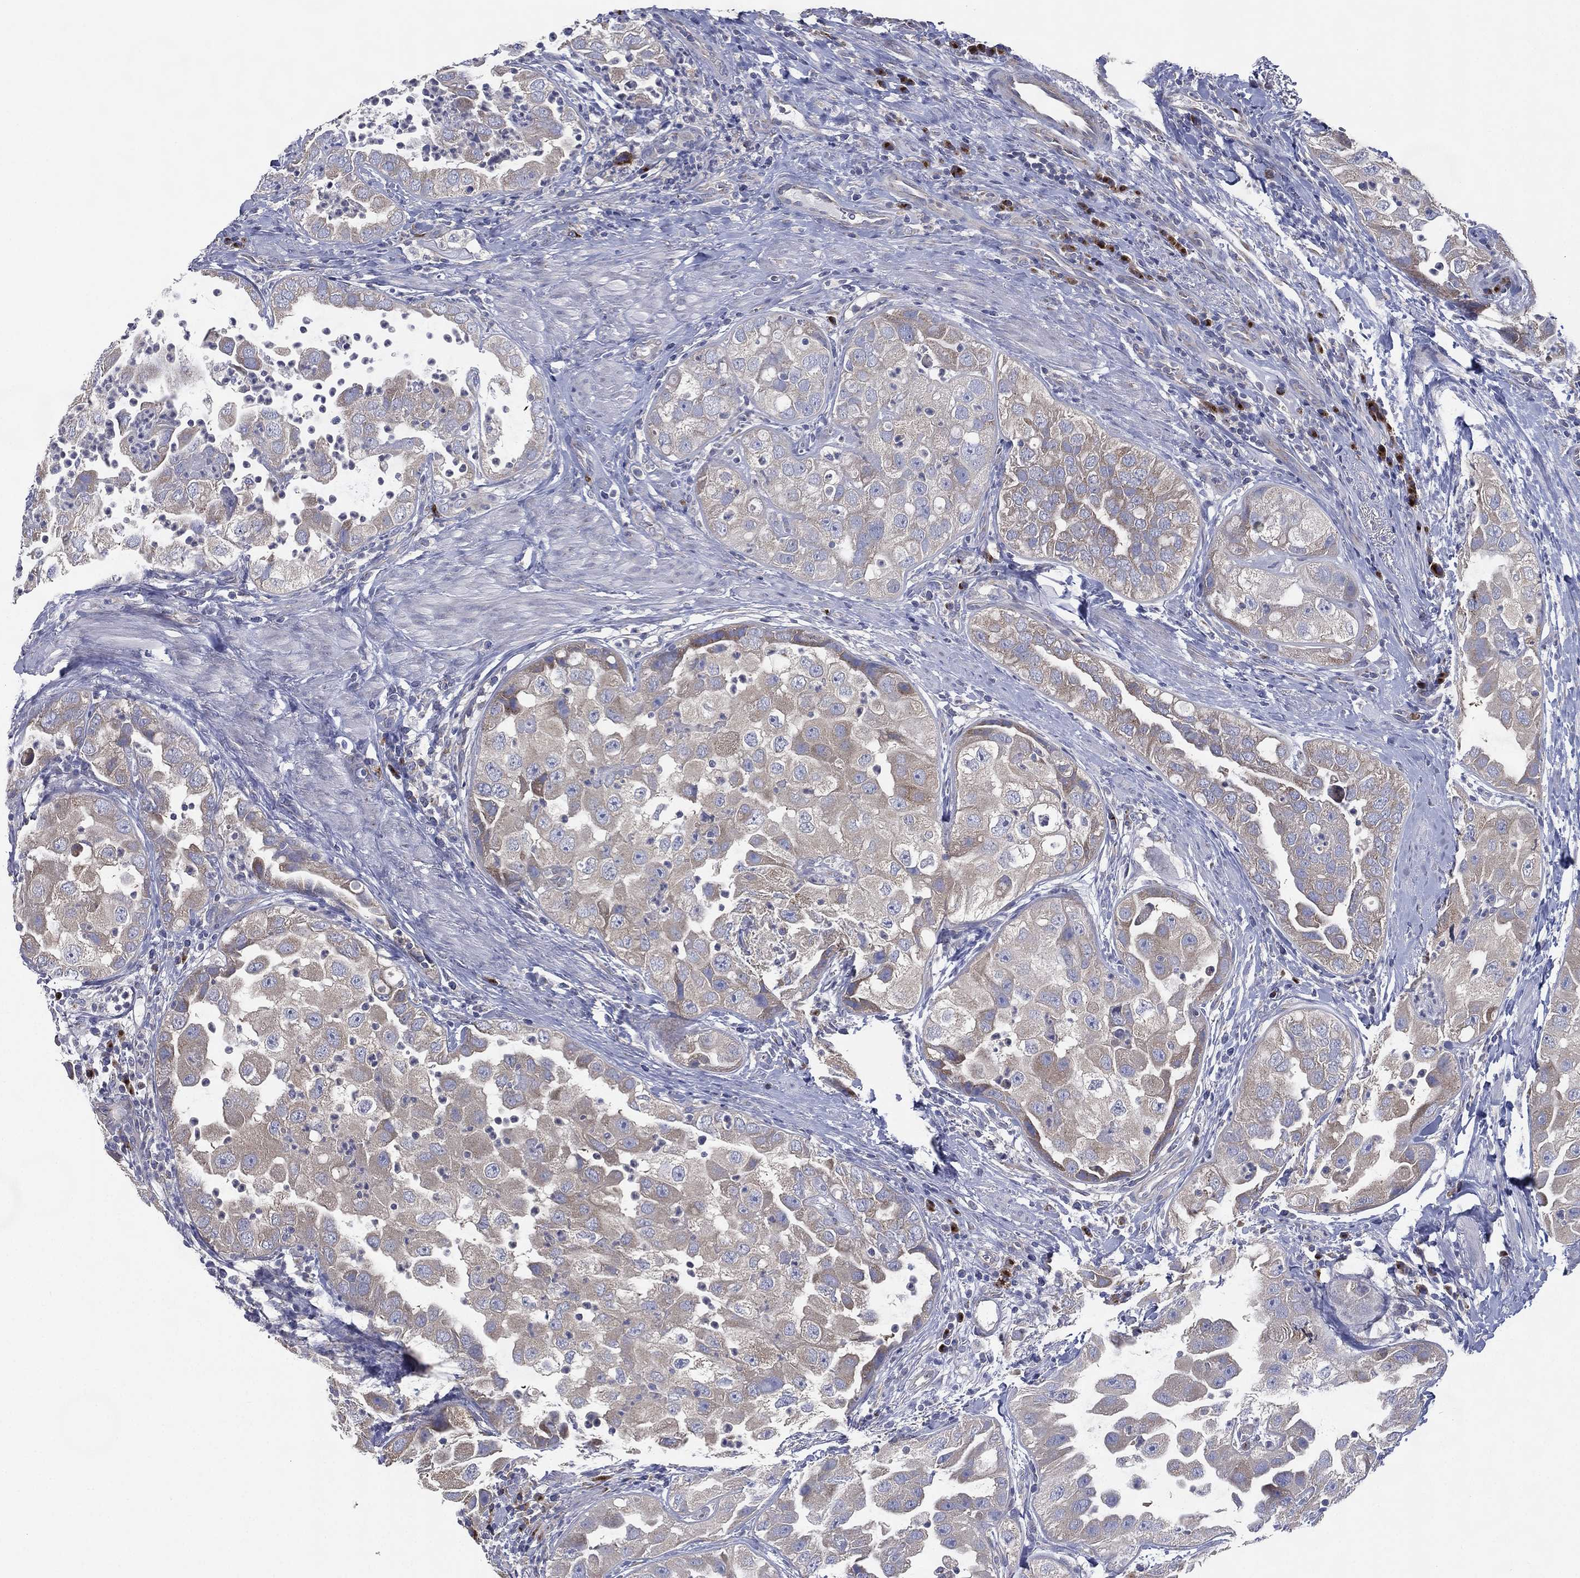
{"staining": {"intensity": "weak", "quantity": "25%-75%", "location": "cytoplasmic/membranous"}, "tissue": "urothelial cancer", "cell_type": "Tumor cells", "image_type": "cancer", "snomed": [{"axis": "morphology", "description": "Urothelial carcinoma, High grade"}, {"axis": "topography", "description": "Urinary bladder"}], "caption": "This micrograph displays high-grade urothelial carcinoma stained with immunohistochemistry (IHC) to label a protein in brown. The cytoplasmic/membranous of tumor cells show weak positivity for the protein. Nuclei are counter-stained blue.", "gene": "ATP8A2", "patient": {"sex": "female", "age": 41}}